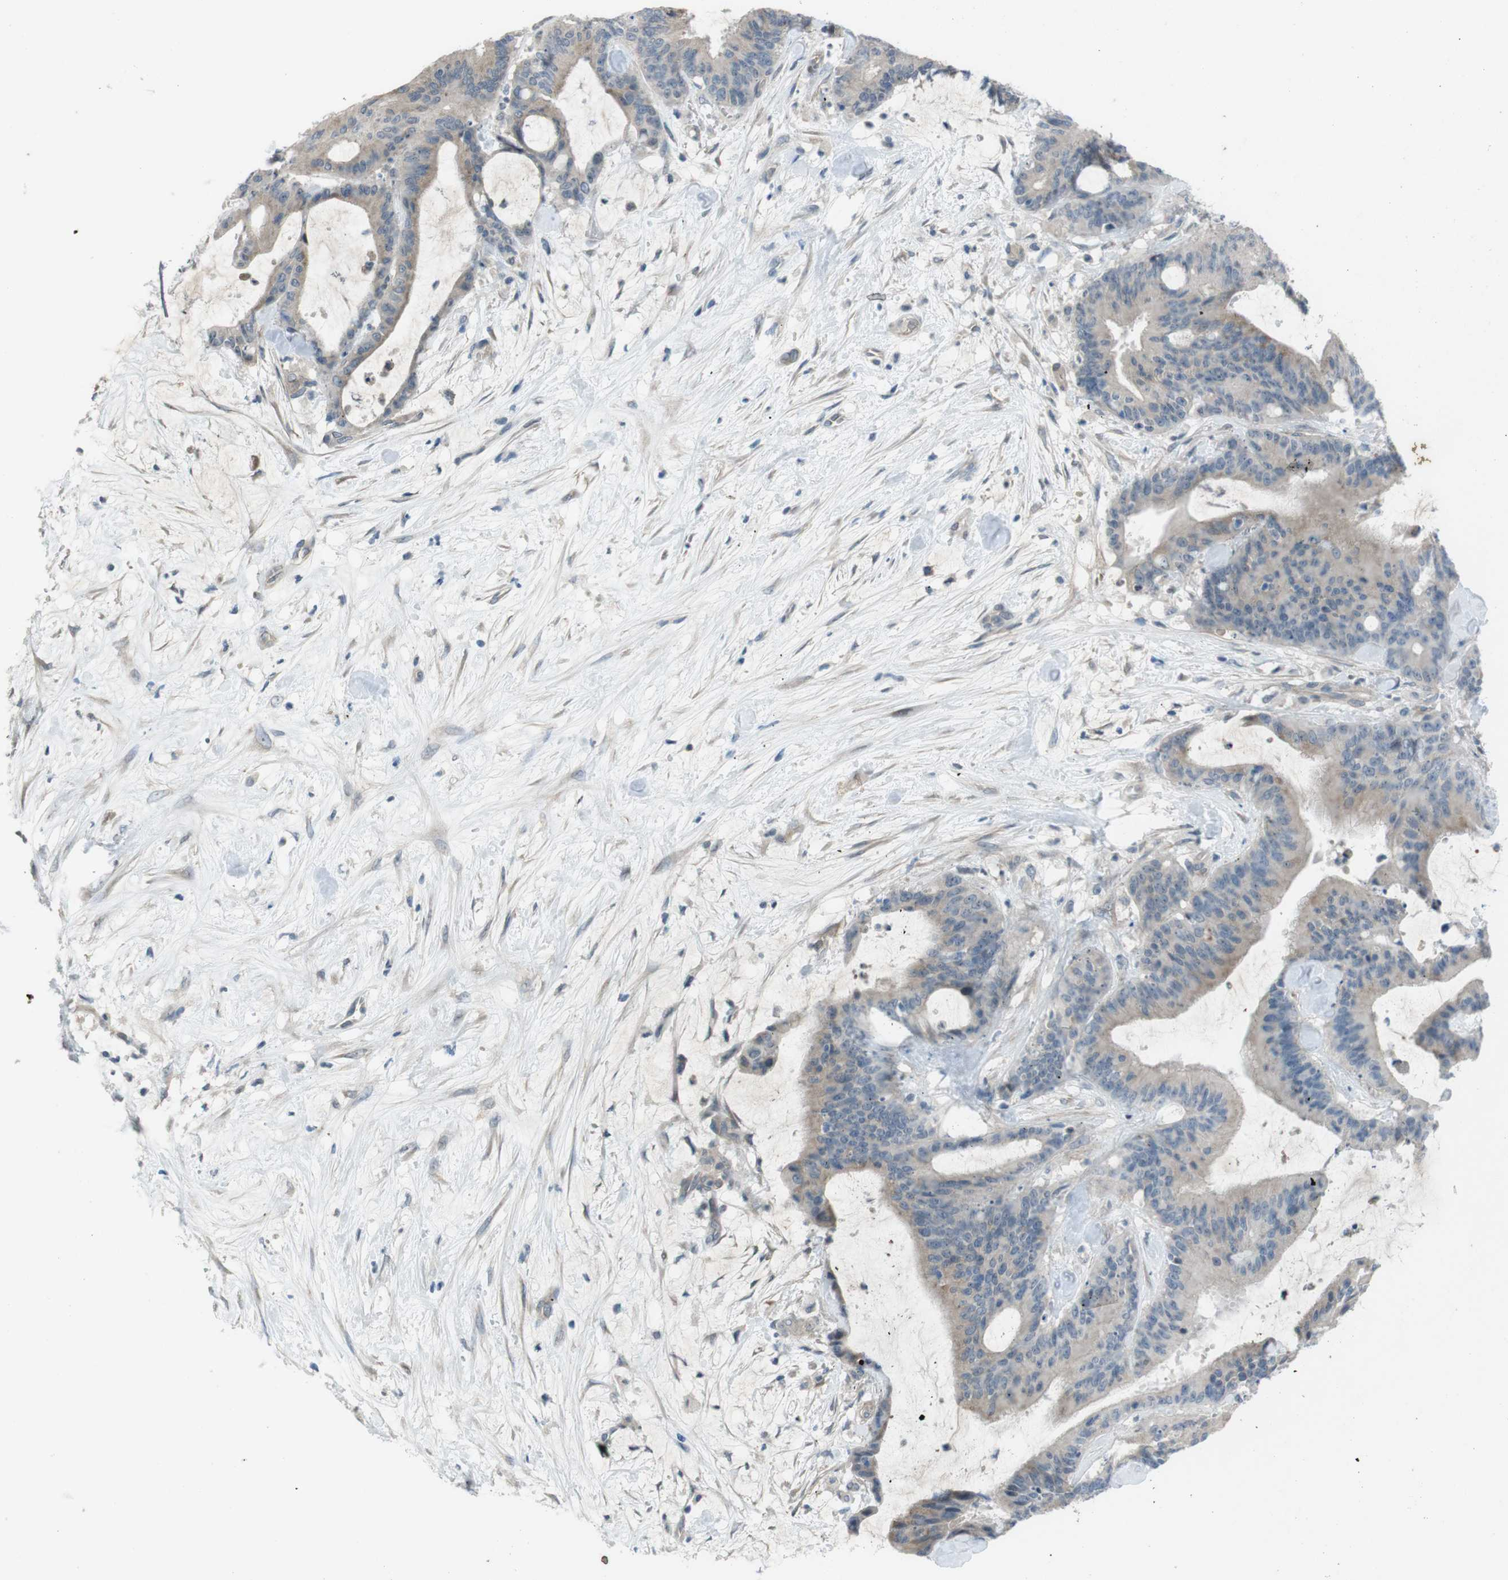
{"staining": {"intensity": "weak", "quantity": "25%-75%", "location": "cytoplasmic/membranous"}, "tissue": "liver cancer", "cell_type": "Tumor cells", "image_type": "cancer", "snomed": [{"axis": "morphology", "description": "Cholangiocarcinoma"}, {"axis": "topography", "description": "Liver"}], "caption": "Liver cancer was stained to show a protein in brown. There is low levels of weak cytoplasmic/membranous staining in about 25%-75% of tumor cells.", "gene": "ANK2", "patient": {"sex": "female", "age": 73}}